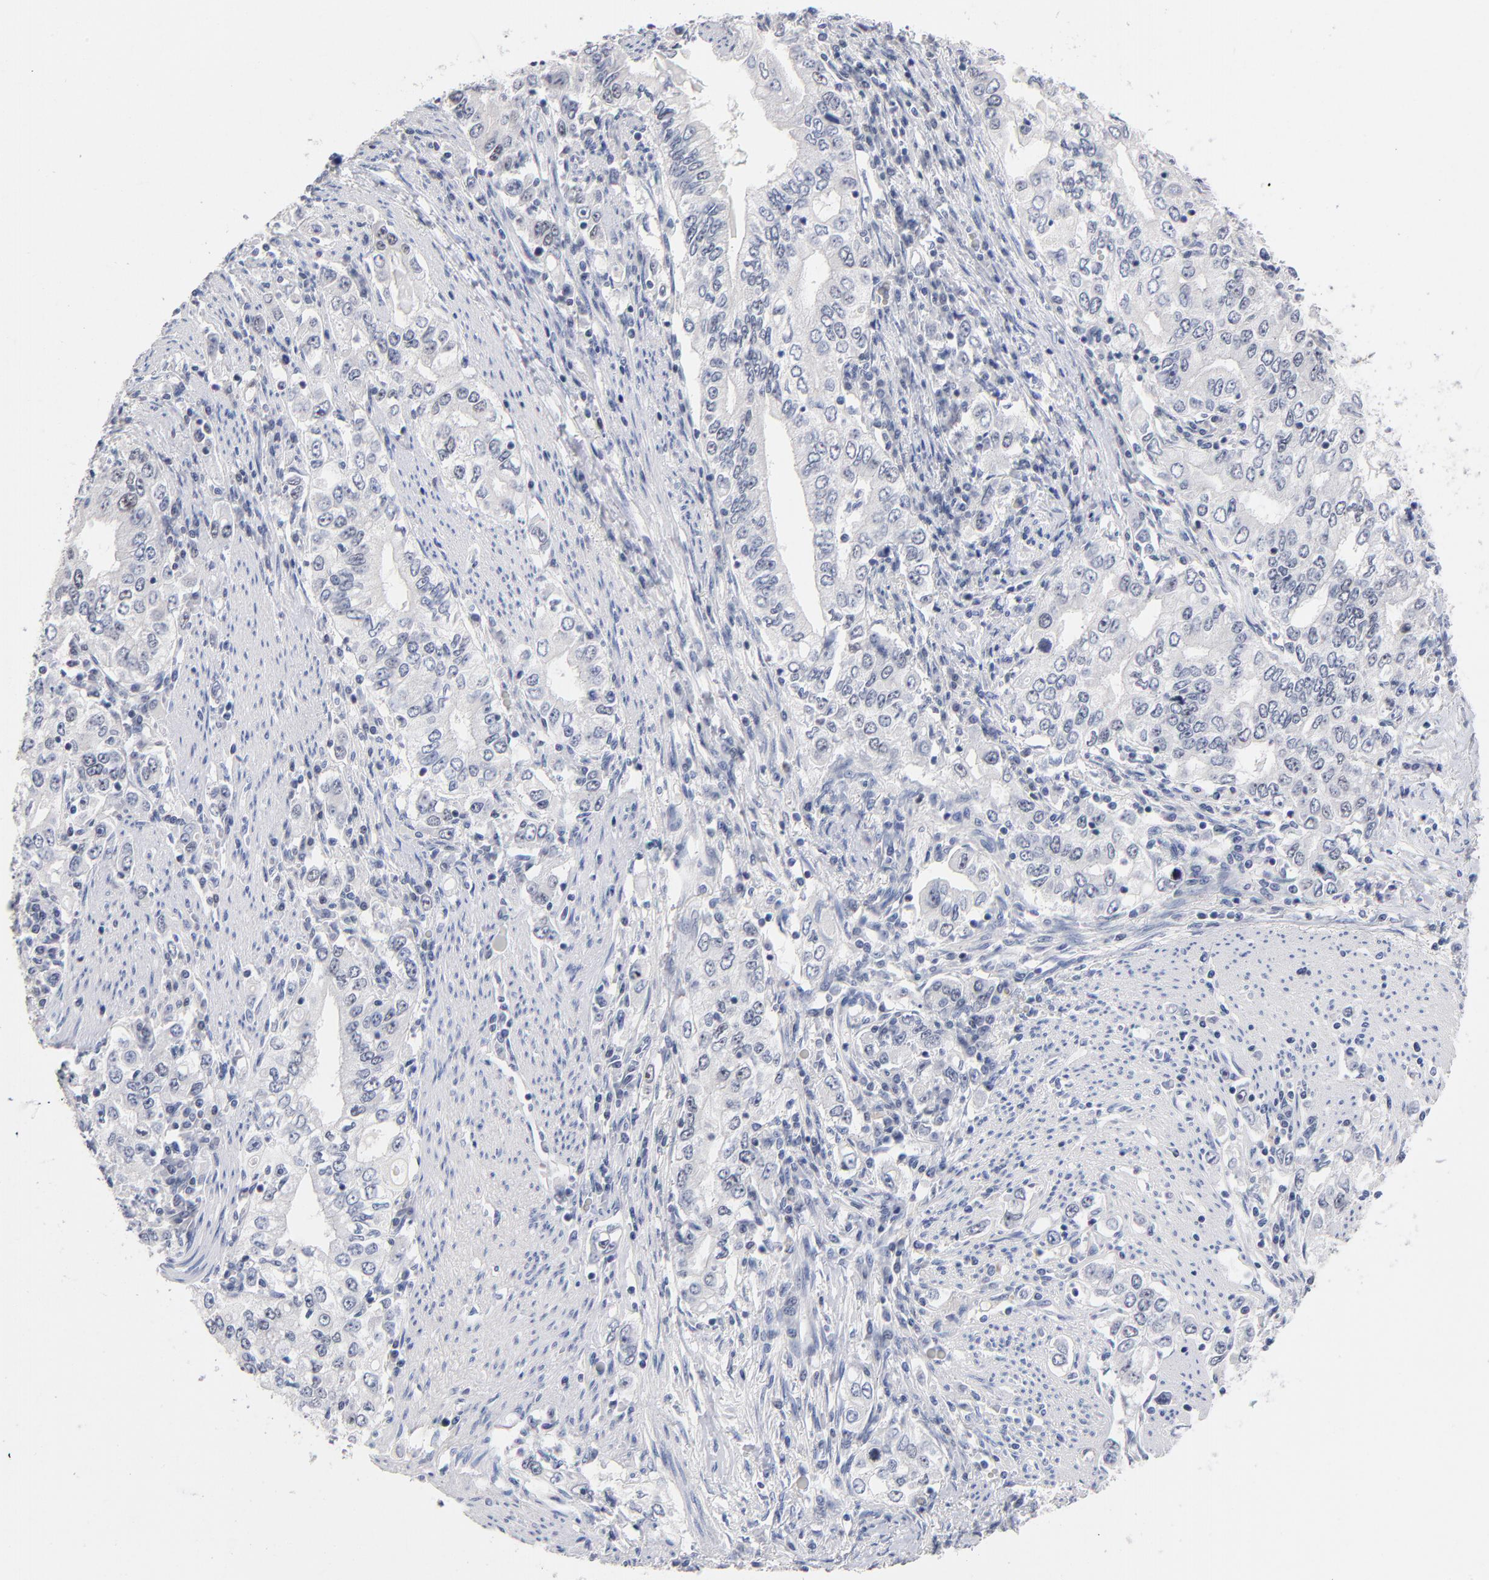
{"staining": {"intensity": "negative", "quantity": "none", "location": "none"}, "tissue": "stomach cancer", "cell_type": "Tumor cells", "image_type": "cancer", "snomed": [{"axis": "morphology", "description": "Adenocarcinoma, NOS"}, {"axis": "topography", "description": "Stomach, lower"}], "caption": "There is no significant positivity in tumor cells of stomach cancer.", "gene": "ORC2", "patient": {"sex": "female", "age": 72}}